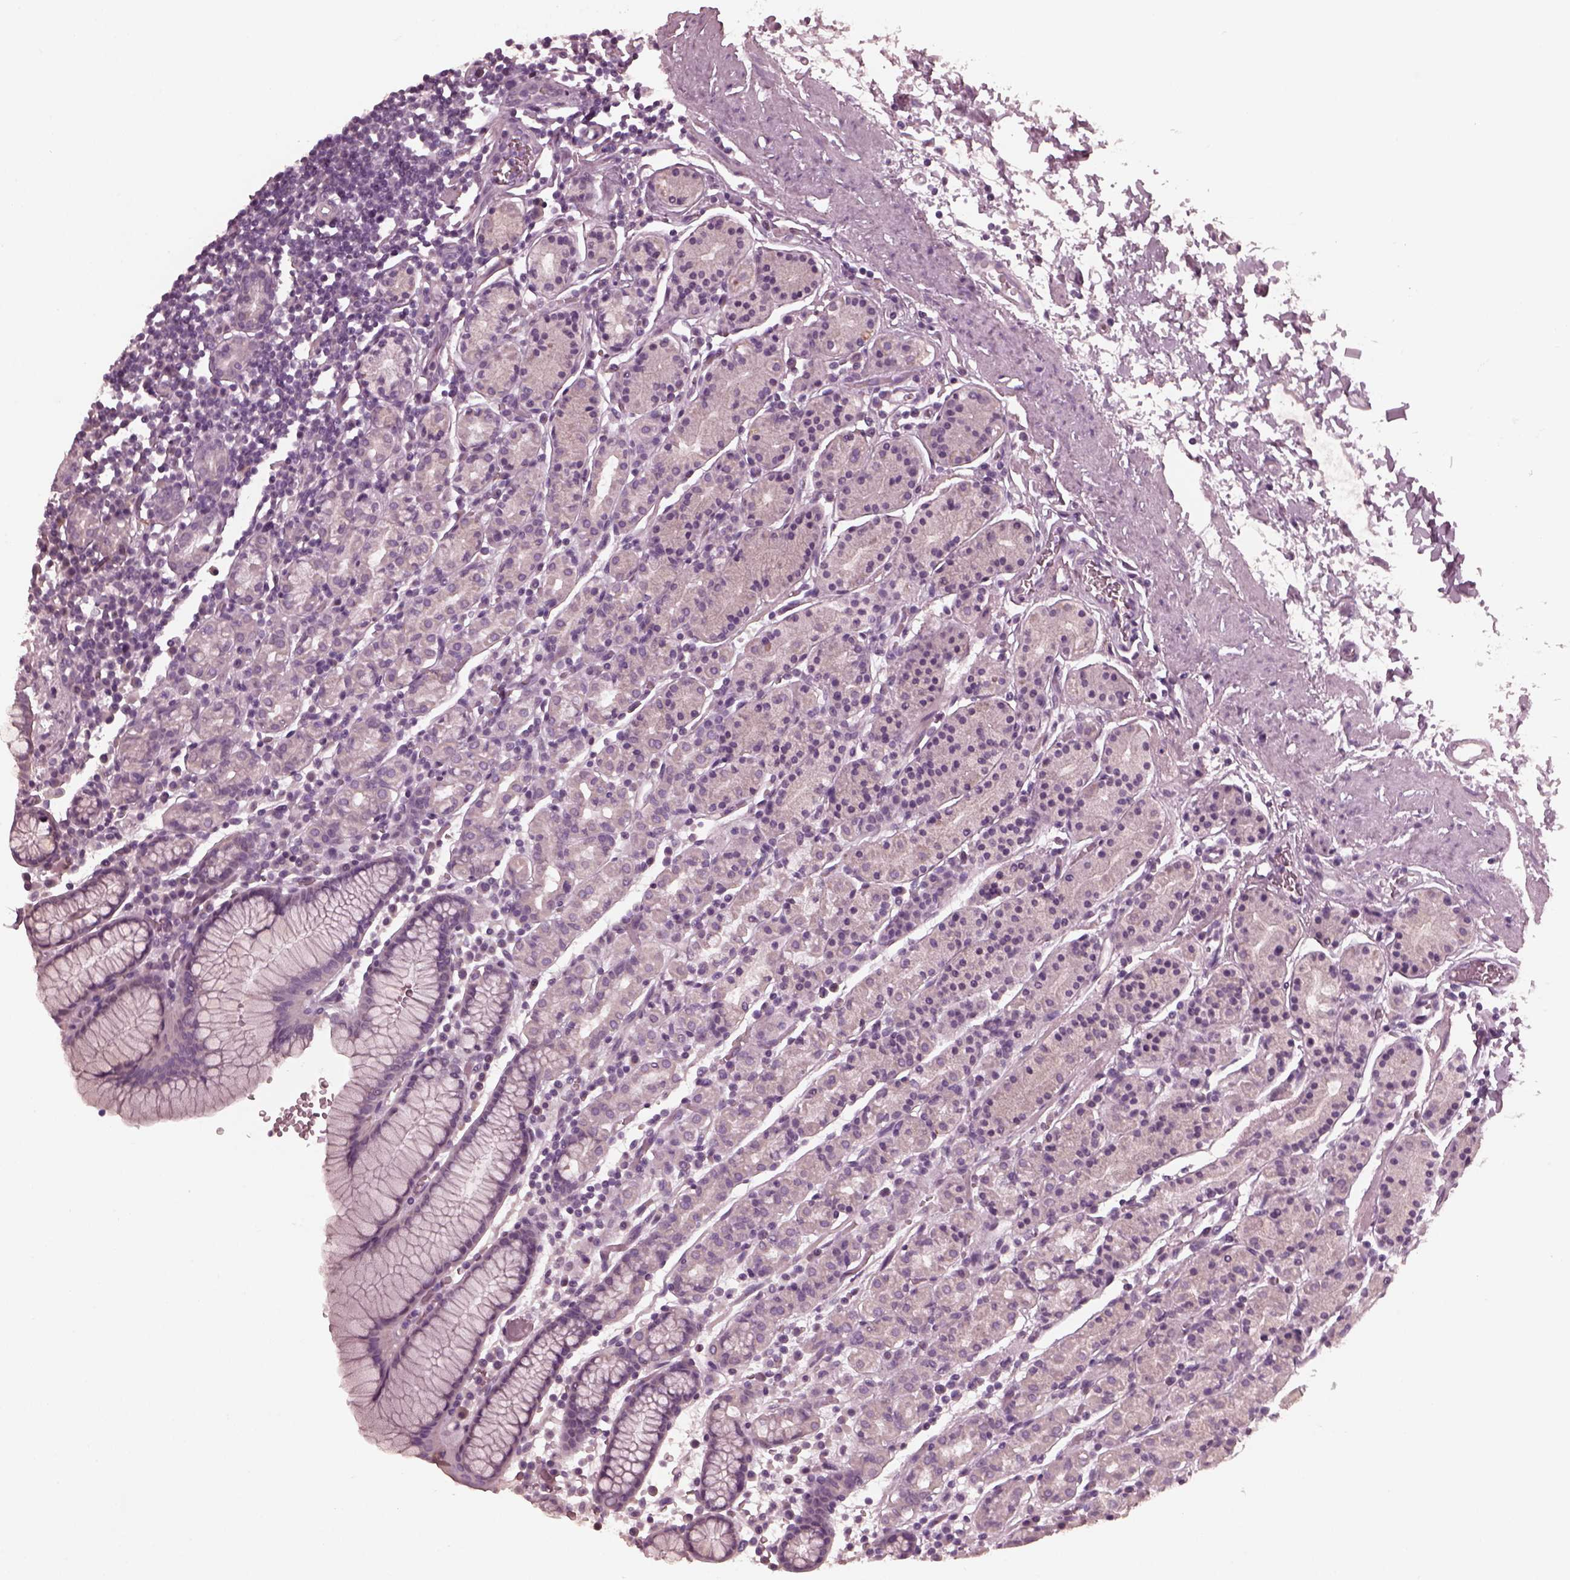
{"staining": {"intensity": "negative", "quantity": "none", "location": "none"}, "tissue": "stomach", "cell_type": "Glandular cells", "image_type": "normal", "snomed": [{"axis": "morphology", "description": "Normal tissue, NOS"}, {"axis": "topography", "description": "Stomach, upper"}, {"axis": "topography", "description": "Stomach"}], "caption": "A photomicrograph of stomach stained for a protein exhibits no brown staining in glandular cells.", "gene": "CGA", "patient": {"sex": "male", "age": 62}}